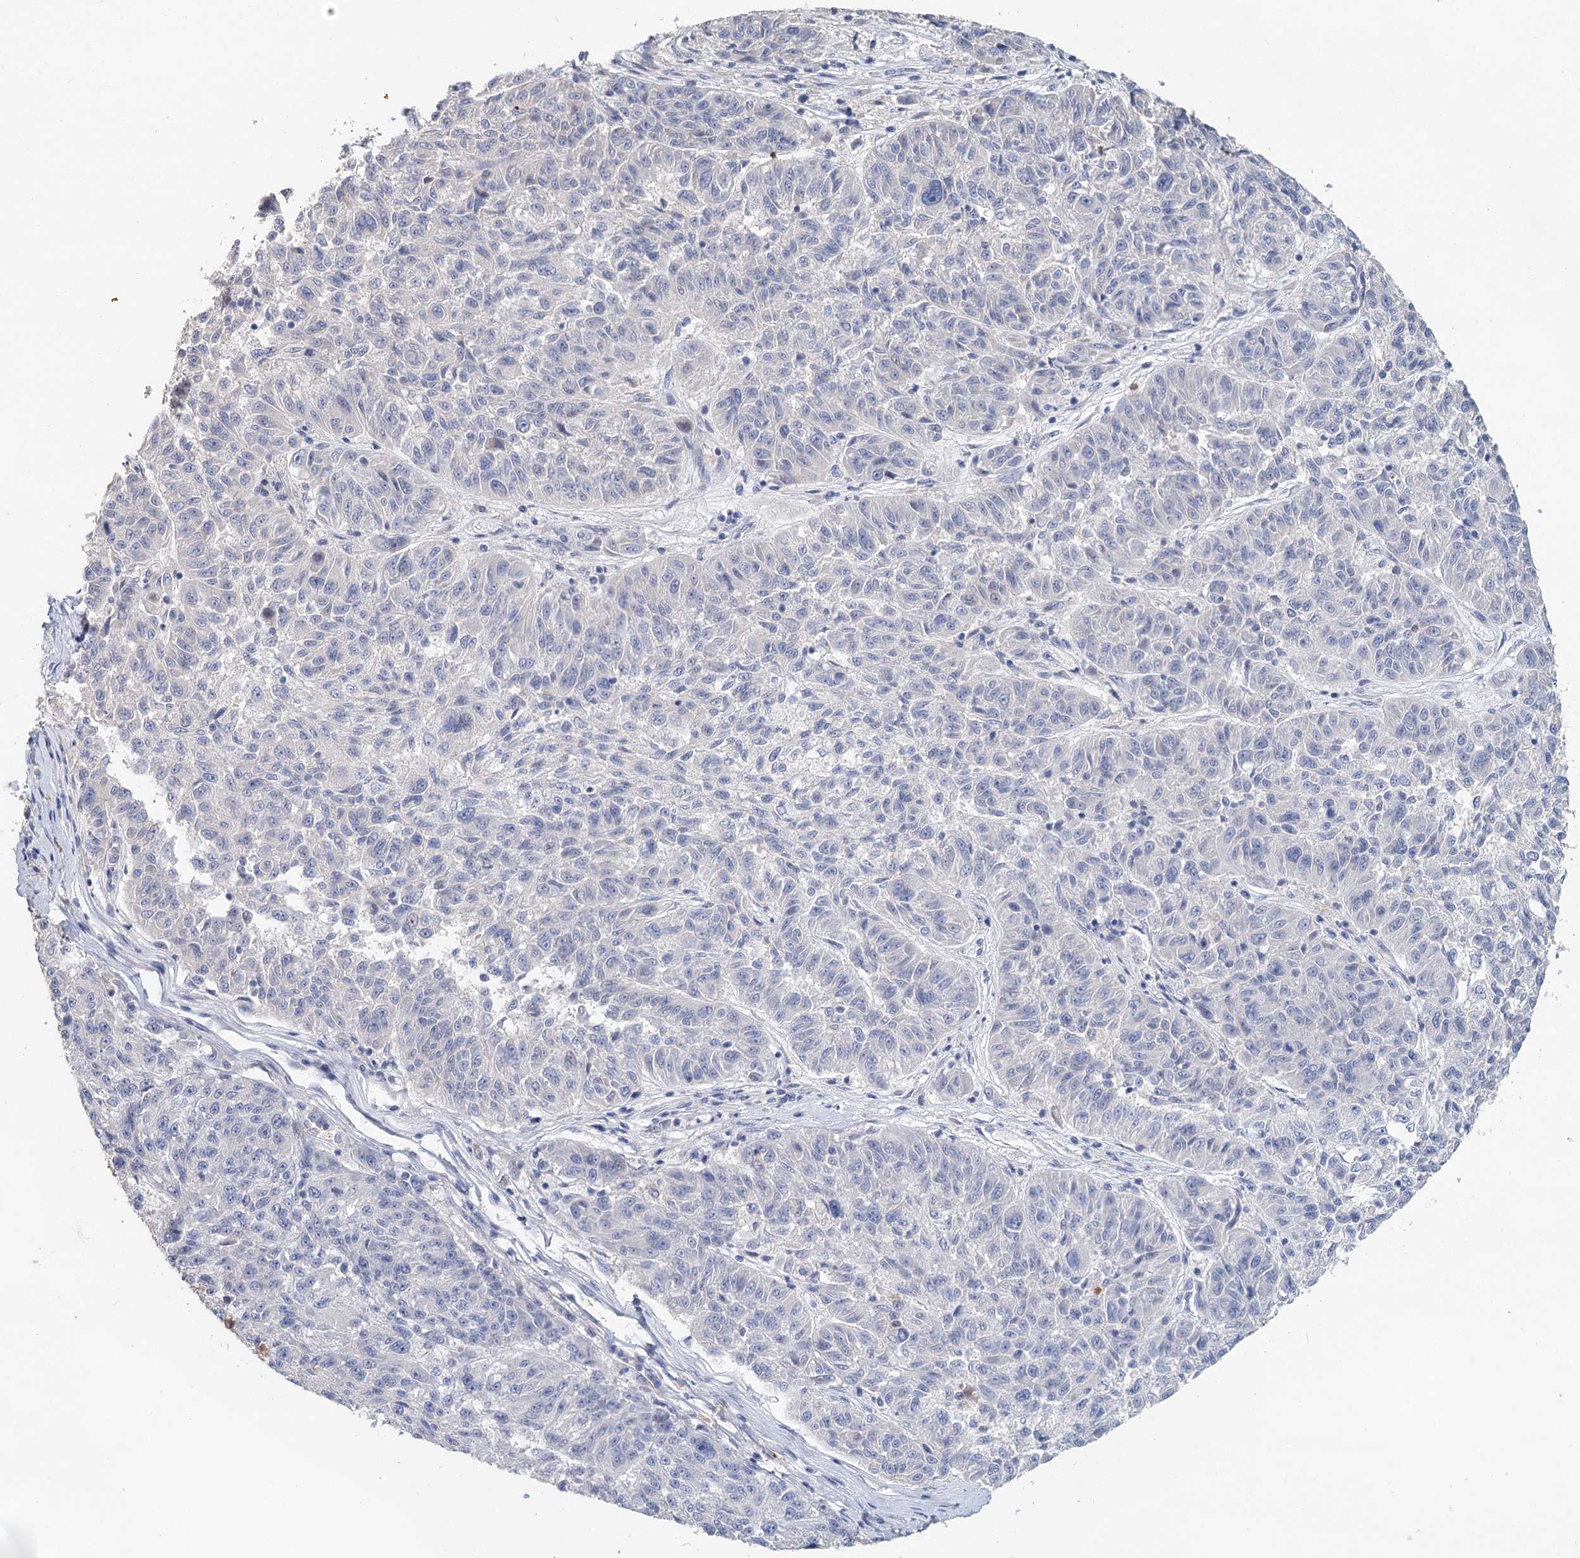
{"staining": {"intensity": "negative", "quantity": "none", "location": "none"}, "tissue": "melanoma", "cell_type": "Tumor cells", "image_type": "cancer", "snomed": [{"axis": "morphology", "description": "Malignant melanoma, NOS"}, {"axis": "topography", "description": "Skin"}], "caption": "Immunohistochemical staining of malignant melanoma displays no significant expression in tumor cells.", "gene": "MYL6B", "patient": {"sex": "male", "age": 53}}